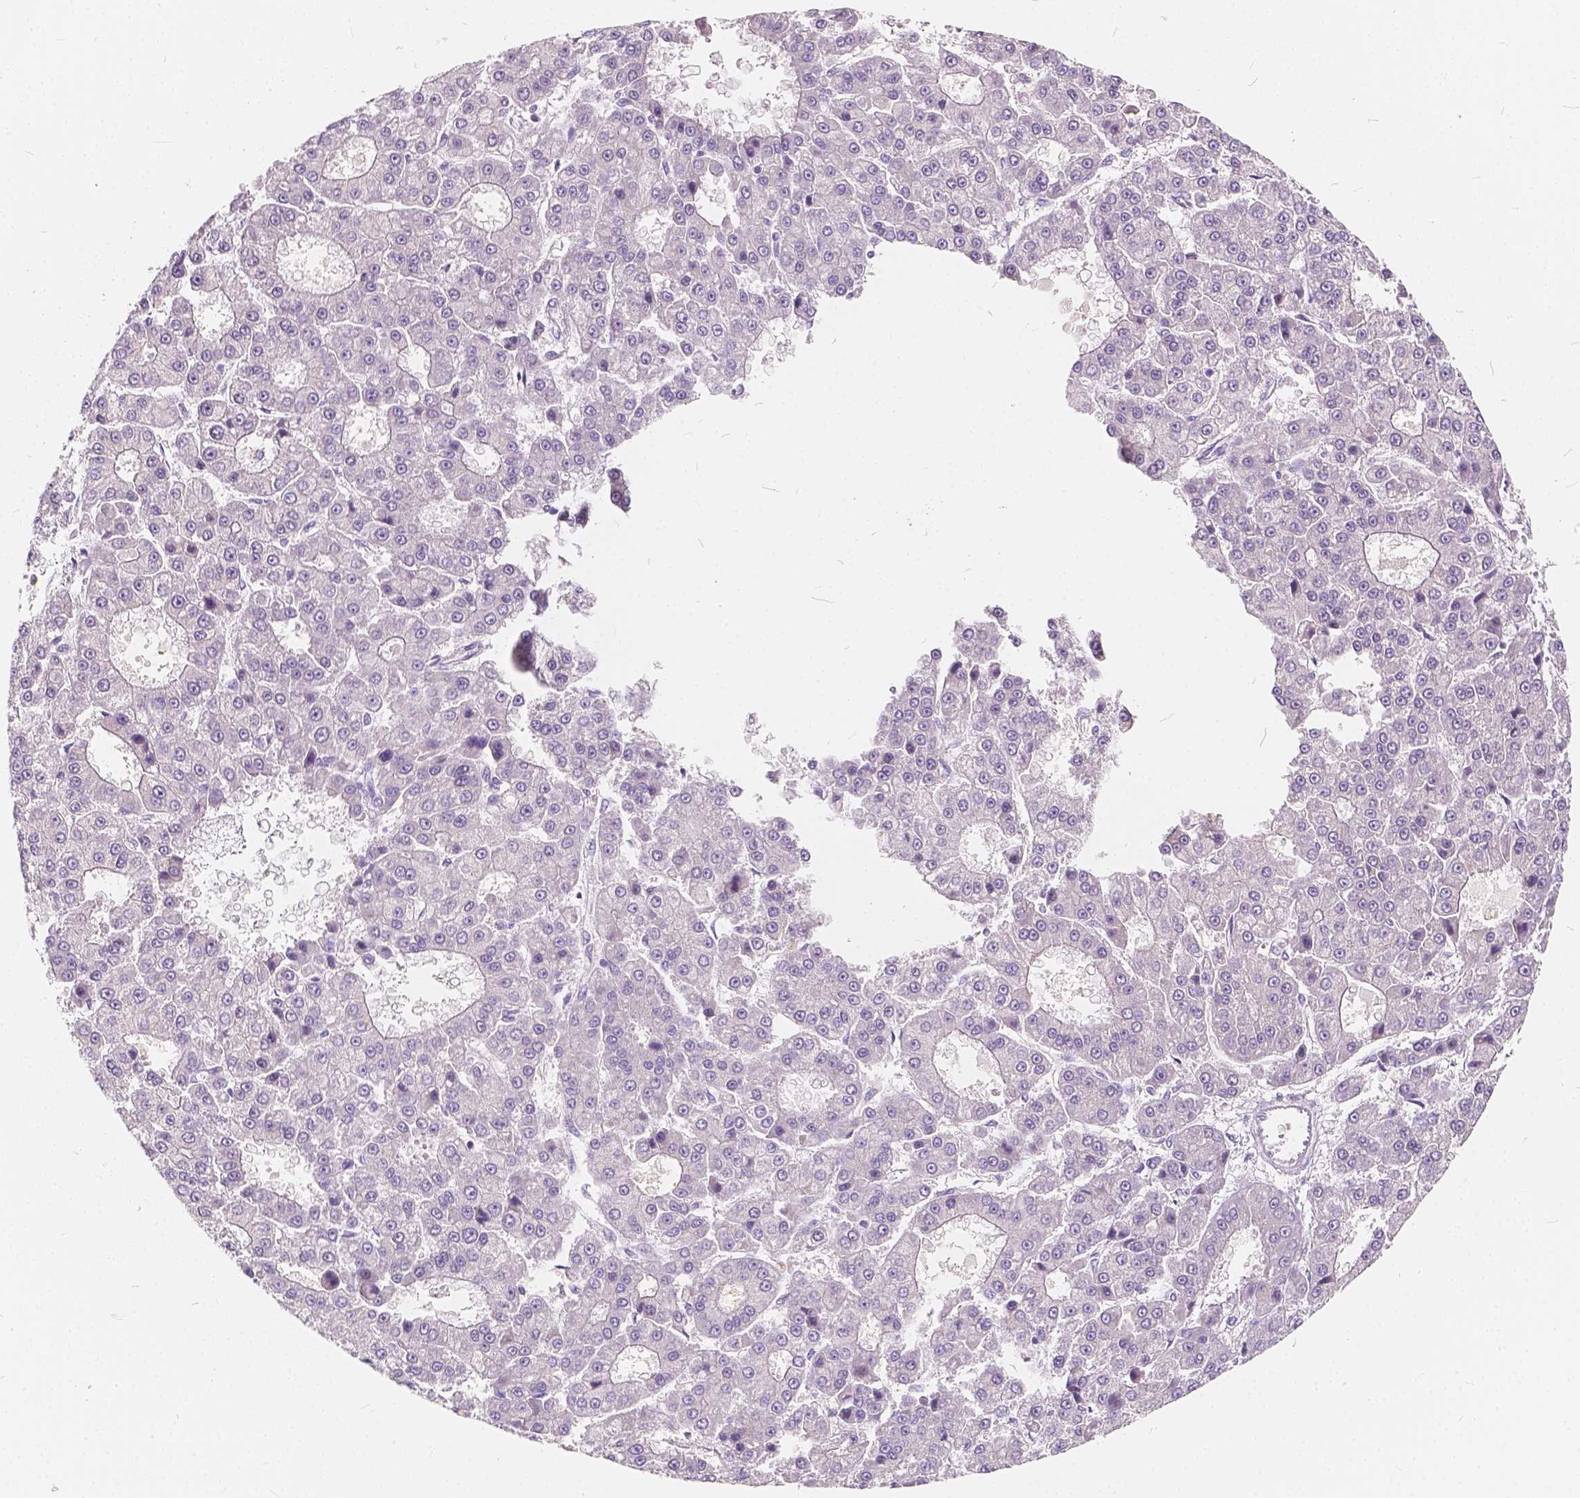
{"staining": {"intensity": "negative", "quantity": "none", "location": "none"}, "tissue": "liver cancer", "cell_type": "Tumor cells", "image_type": "cancer", "snomed": [{"axis": "morphology", "description": "Carcinoma, Hepatocellular, NOS"}, {"axis": "topography", "description": "Liver"}], "caption": "Human liver hepatocellular carcinoma stained for a protein using immunohistochemistry shows no staining in tumor cells.", "gene": "KIAA0513", "patient": {"sex": "male", "age": 70}}